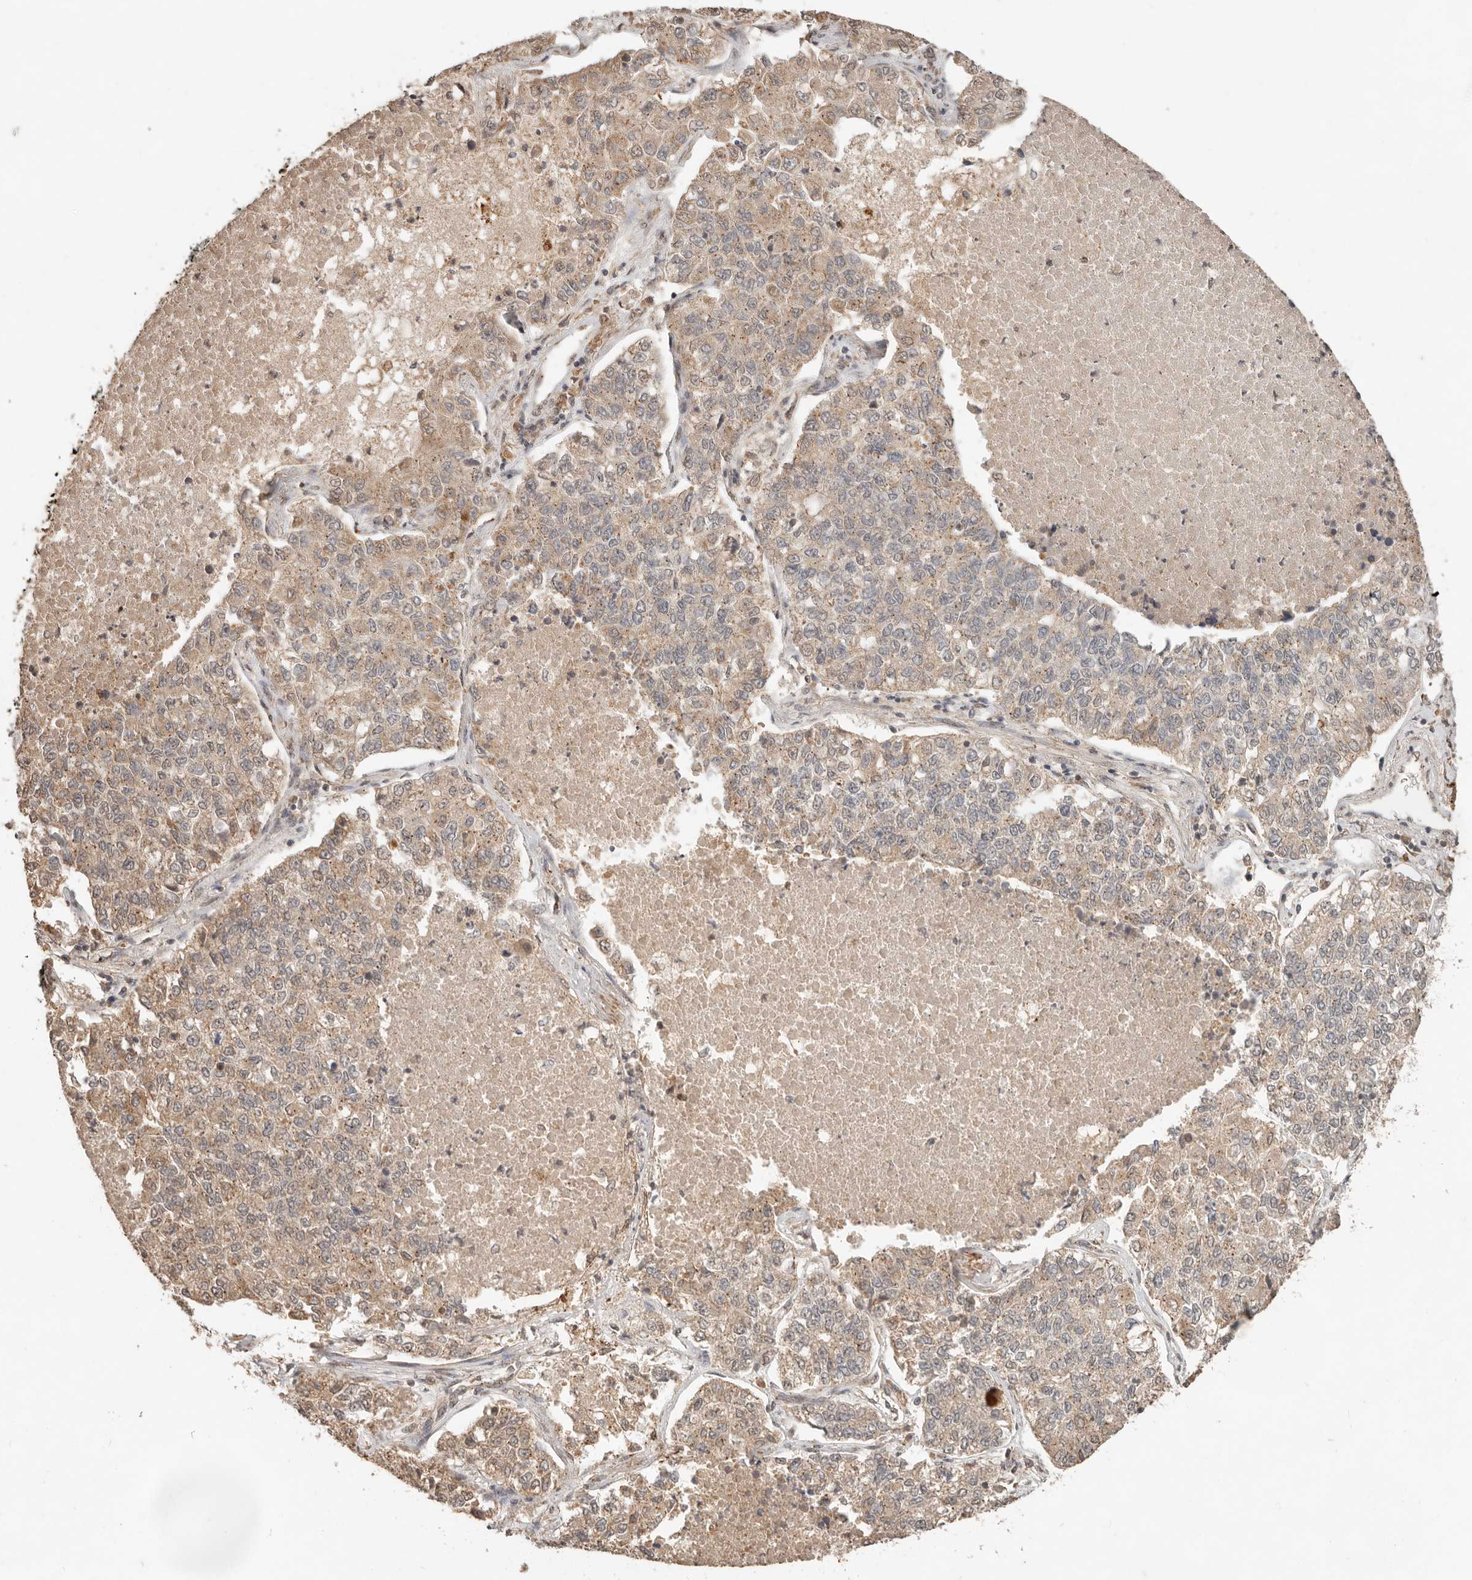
{"staining": {"intensity": "weak", "quantity": ">75%", "location": "cytoplasmic/membranous"}, "tissue": "lung cancer", "cell_type": "Tumor cells", "image_type": "cancer", "snomed": [{"axis": "morphology", "description": "Adenocarcinoma, NOS"}, {"axis": "topography", "description": "Lung"}], "caption": "Tumor cells reveal low levels of weak cytoplasmic/membranous expression in approximately >75% of cells in adenocarcinoma (lung).", "gene": "LMO4", "patient": {"sex": "male", "age": 49}}